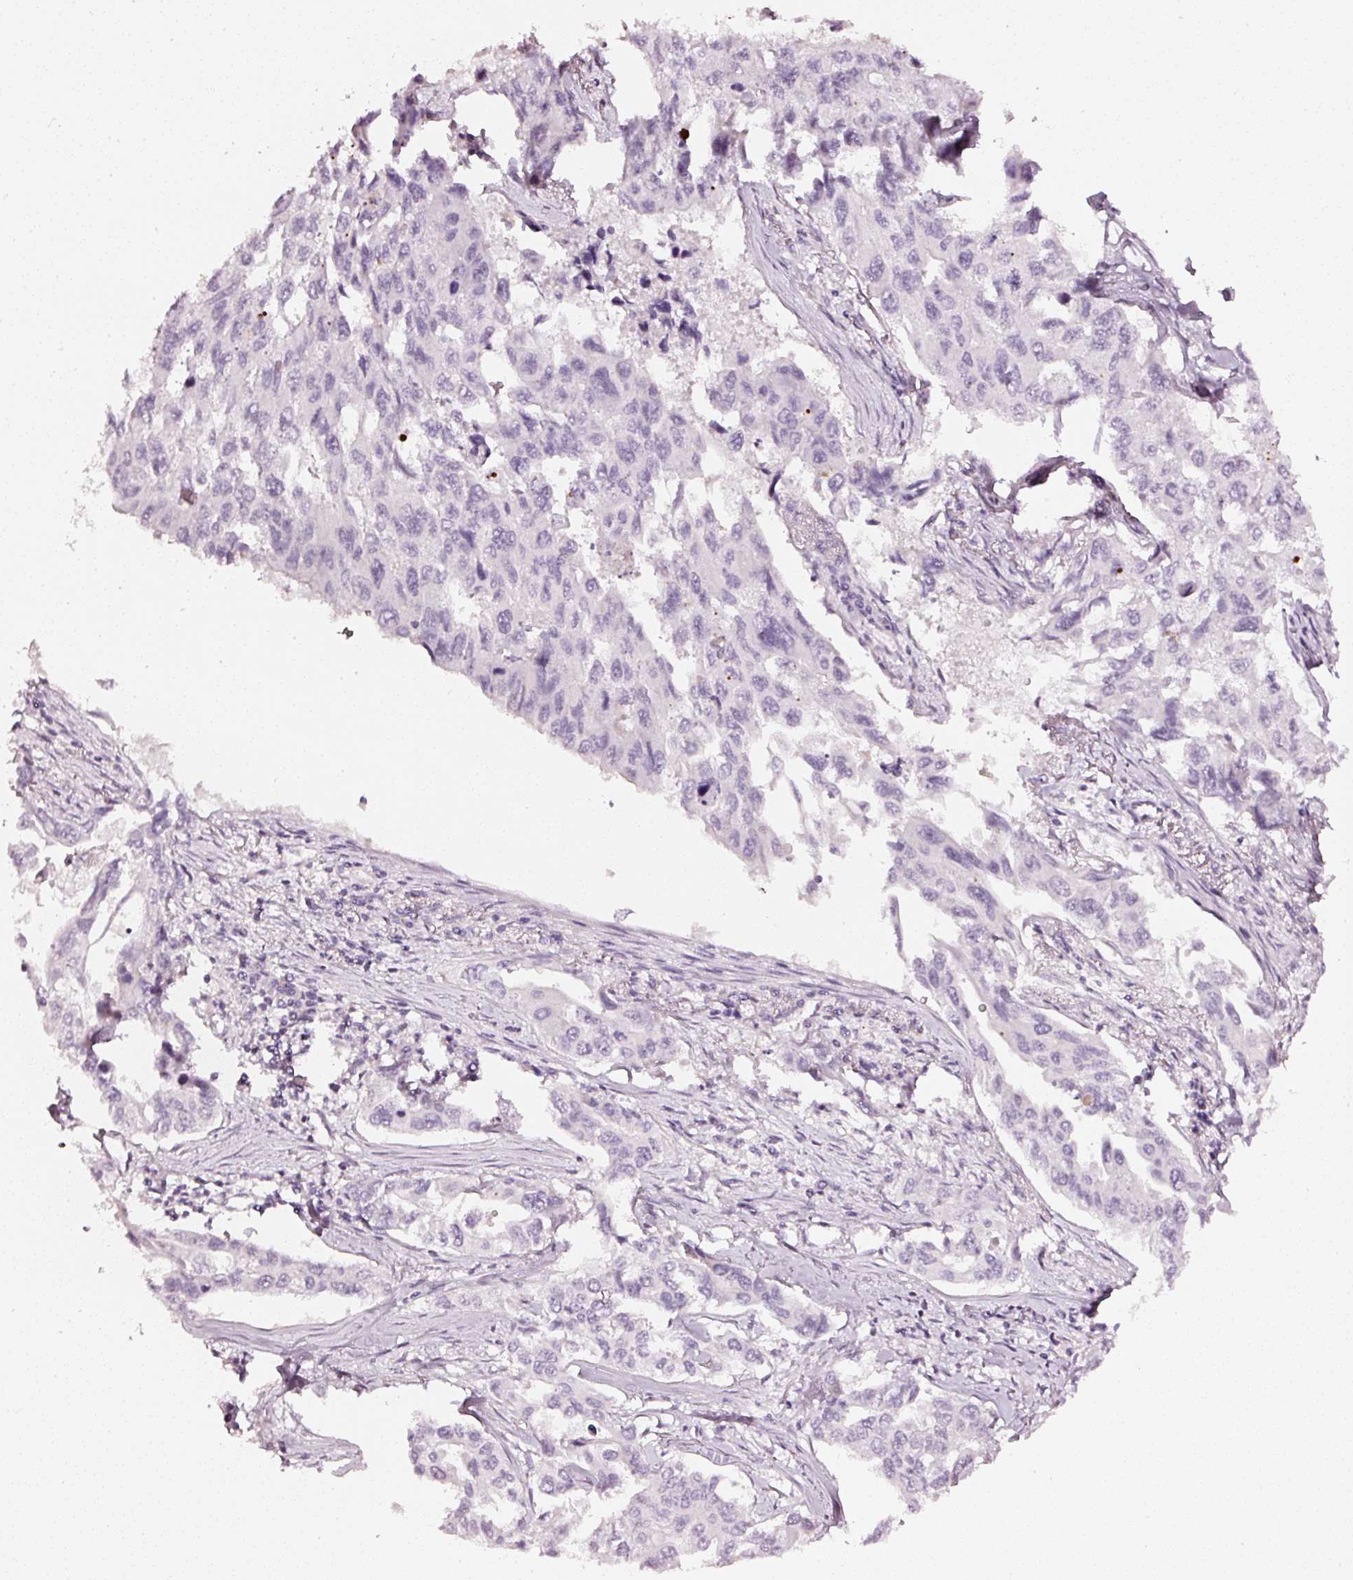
{"staining": {"intensity": "negative", "quantity": "none", "location": "none"}, "tissue": "lung cancer", "cell_type": "Tumor cells", "image_type": "cancer", "snomed": [{"axis": "morphology", "description": "Adenocarcinoma, NOS"}, {"axis": "topography", "description": "Lung"}], "caption": "DAB (3,3'-diaminobenzidine) immunohistochemical staining of human adenocarcinoma (lung) displays no significant positivity in tumor cells. (Immunohistochemistry, brightfield microscopy, high magnification).", "gene": "CNP", "patient": {"sex": "male", "age": 64}}